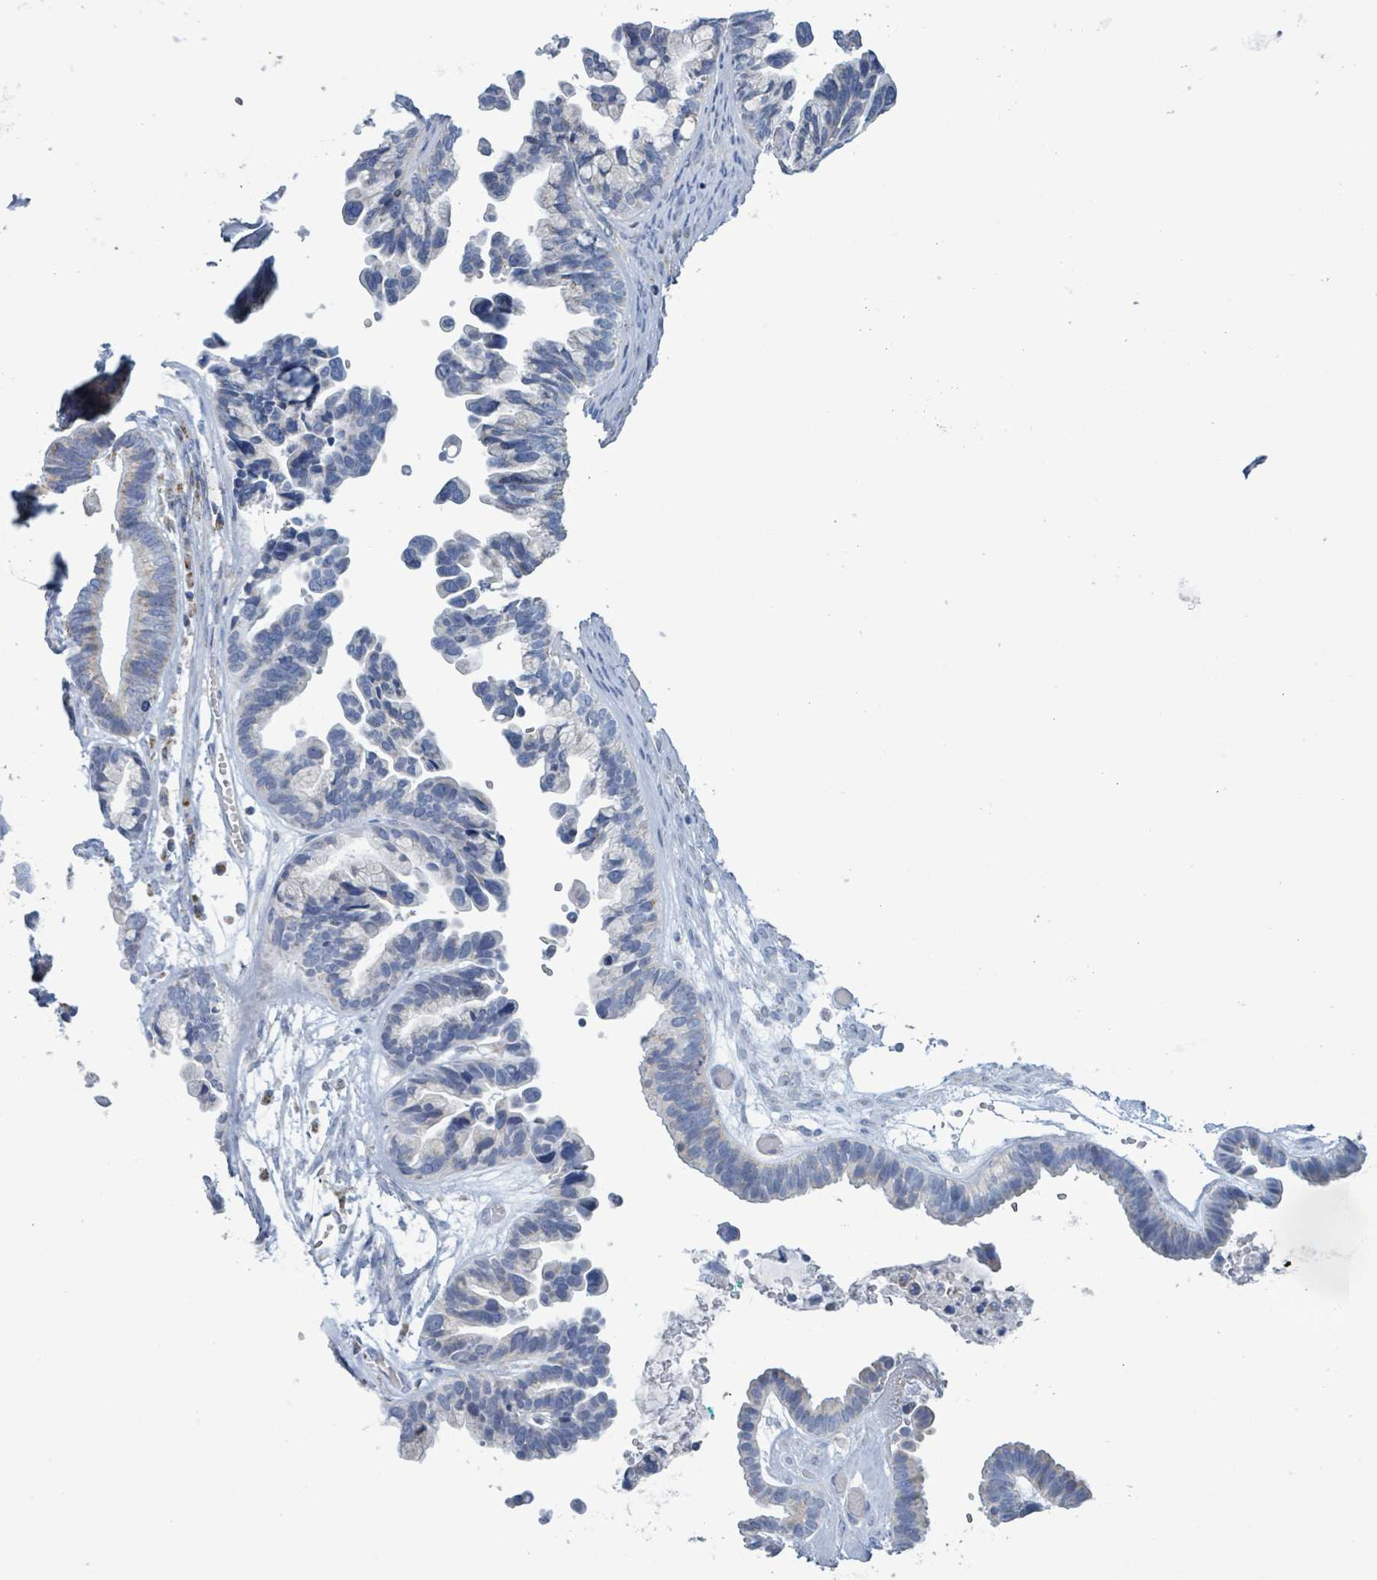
{"staining": {"intensity": "negative", "quantity": "none", "location": "none"}, "tissue": "ovarian cancer", "cell_type": "Tumor cells", "image_type": "cancer", "snomed": [{"axis": "morphology", "description": "Cystadenocarcinoma, serous, NOS"}, {"axis": "topography", "description": "Ovary"}], "caption": "Immunohistochemistry (IHC) photomicrograph of neoplastic tissue: human ovarian cancer (serous cystadenocarcinoma) stained with DAB (3,3'-diaminobenzidine) shows no significant protein positivity in tumor cells.", "gene": "AKR1C4", "patient": {"sex": "female", "age": 56}}